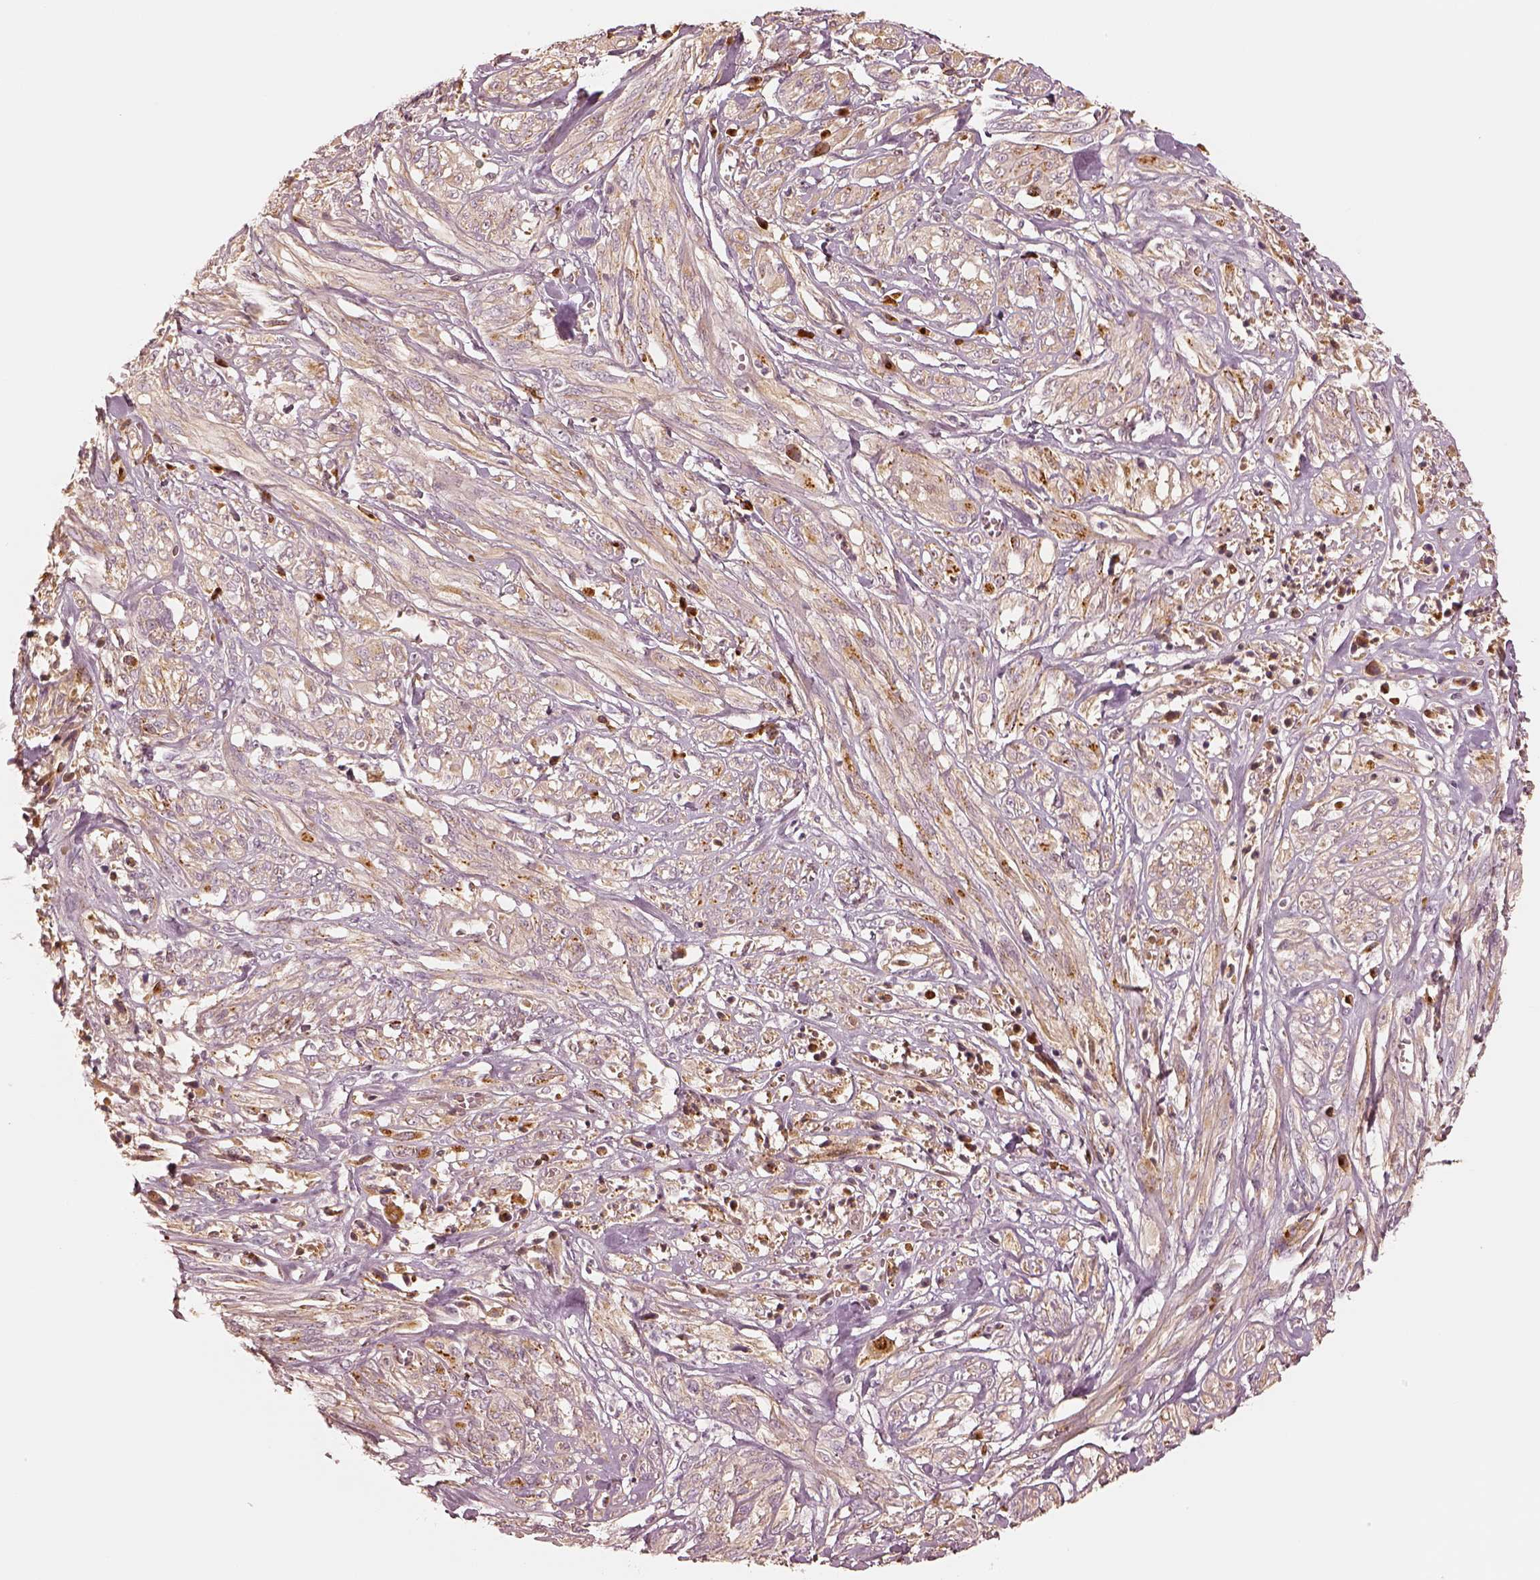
{"staining": {"intensity": "weak", "quantity": "25%-75%", "location": "cytoplasmic/membranous"}, "tissue": "melanoma", "cell_type": "Tumor cells", "image_type": "cancer", "snomed": [{"axis": "morphology", "description": "Malignant melanoma, NOS"}, {"axis": "topography", "description": "Skin"}], "caption": "DAB immunohistochemical staining of human malignant melanoma demonstrates weak cytoplasmic/membranous protein positivity in approximately 25%-75% of tumor cells.", "gene": "GORASP2", "patient": {"sex": "female", "age": 91}}